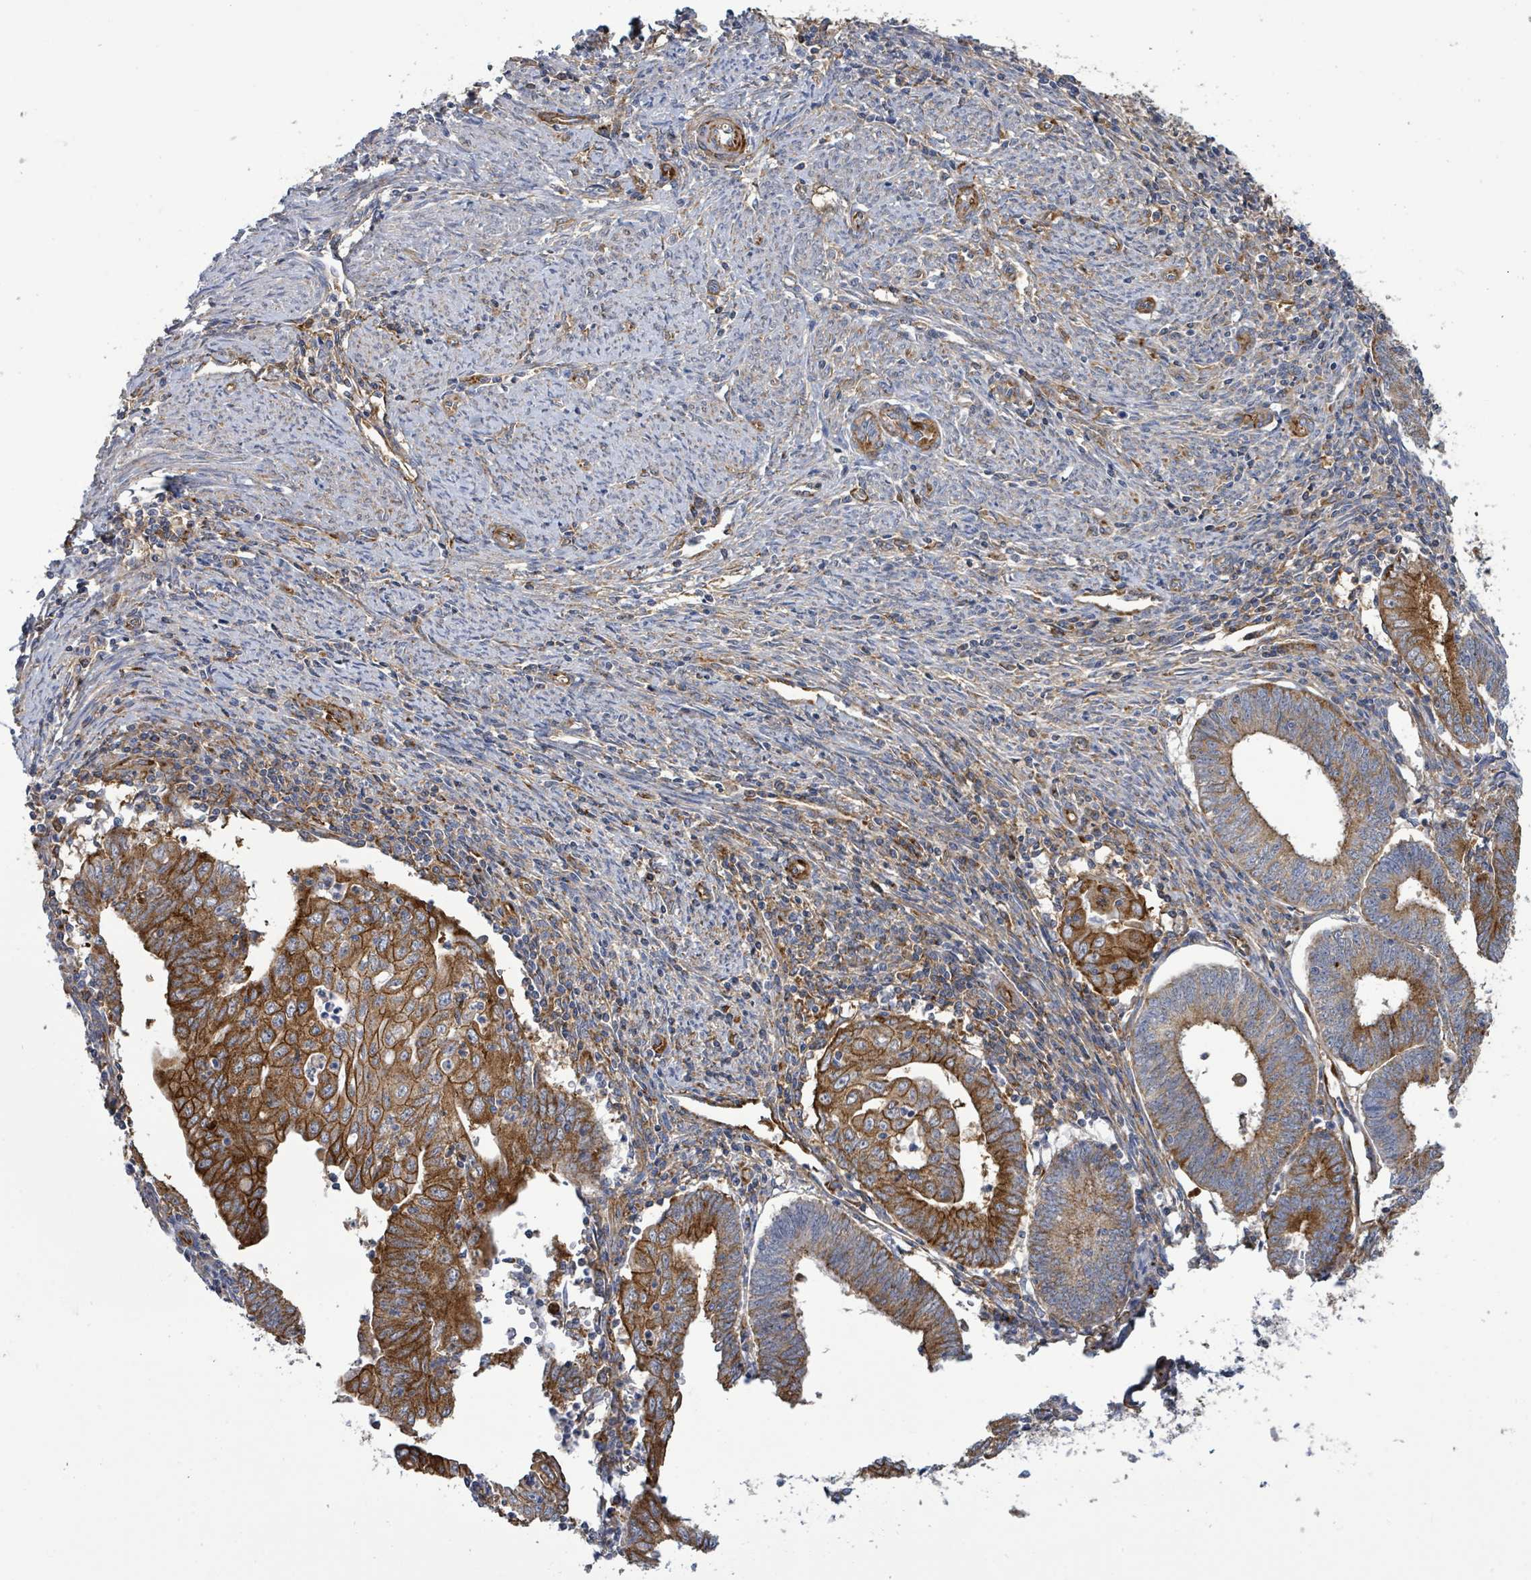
{"staining": {"intensity": "strong", "quantity": "25%-75%", "location": "cytoplasmic/membranous"}, "tissue": "endometrial cancer", "cell_type": "Tumor cells", "image_type": "cancer", "snomed": [{"axis": "morphology", "description": "Adenocarcinoma, NOS"}, {"axis": "topography", "description": "Endometrium"}], "caption": "Endometrial cancer was stained to show a protein in brown. There is high levels of strong cytoplasmic/membranous positivity in approximately 25%-75% of tumor cells.", "gene": "EGFL7", "patient": {"sex": "female", "age": 60}}